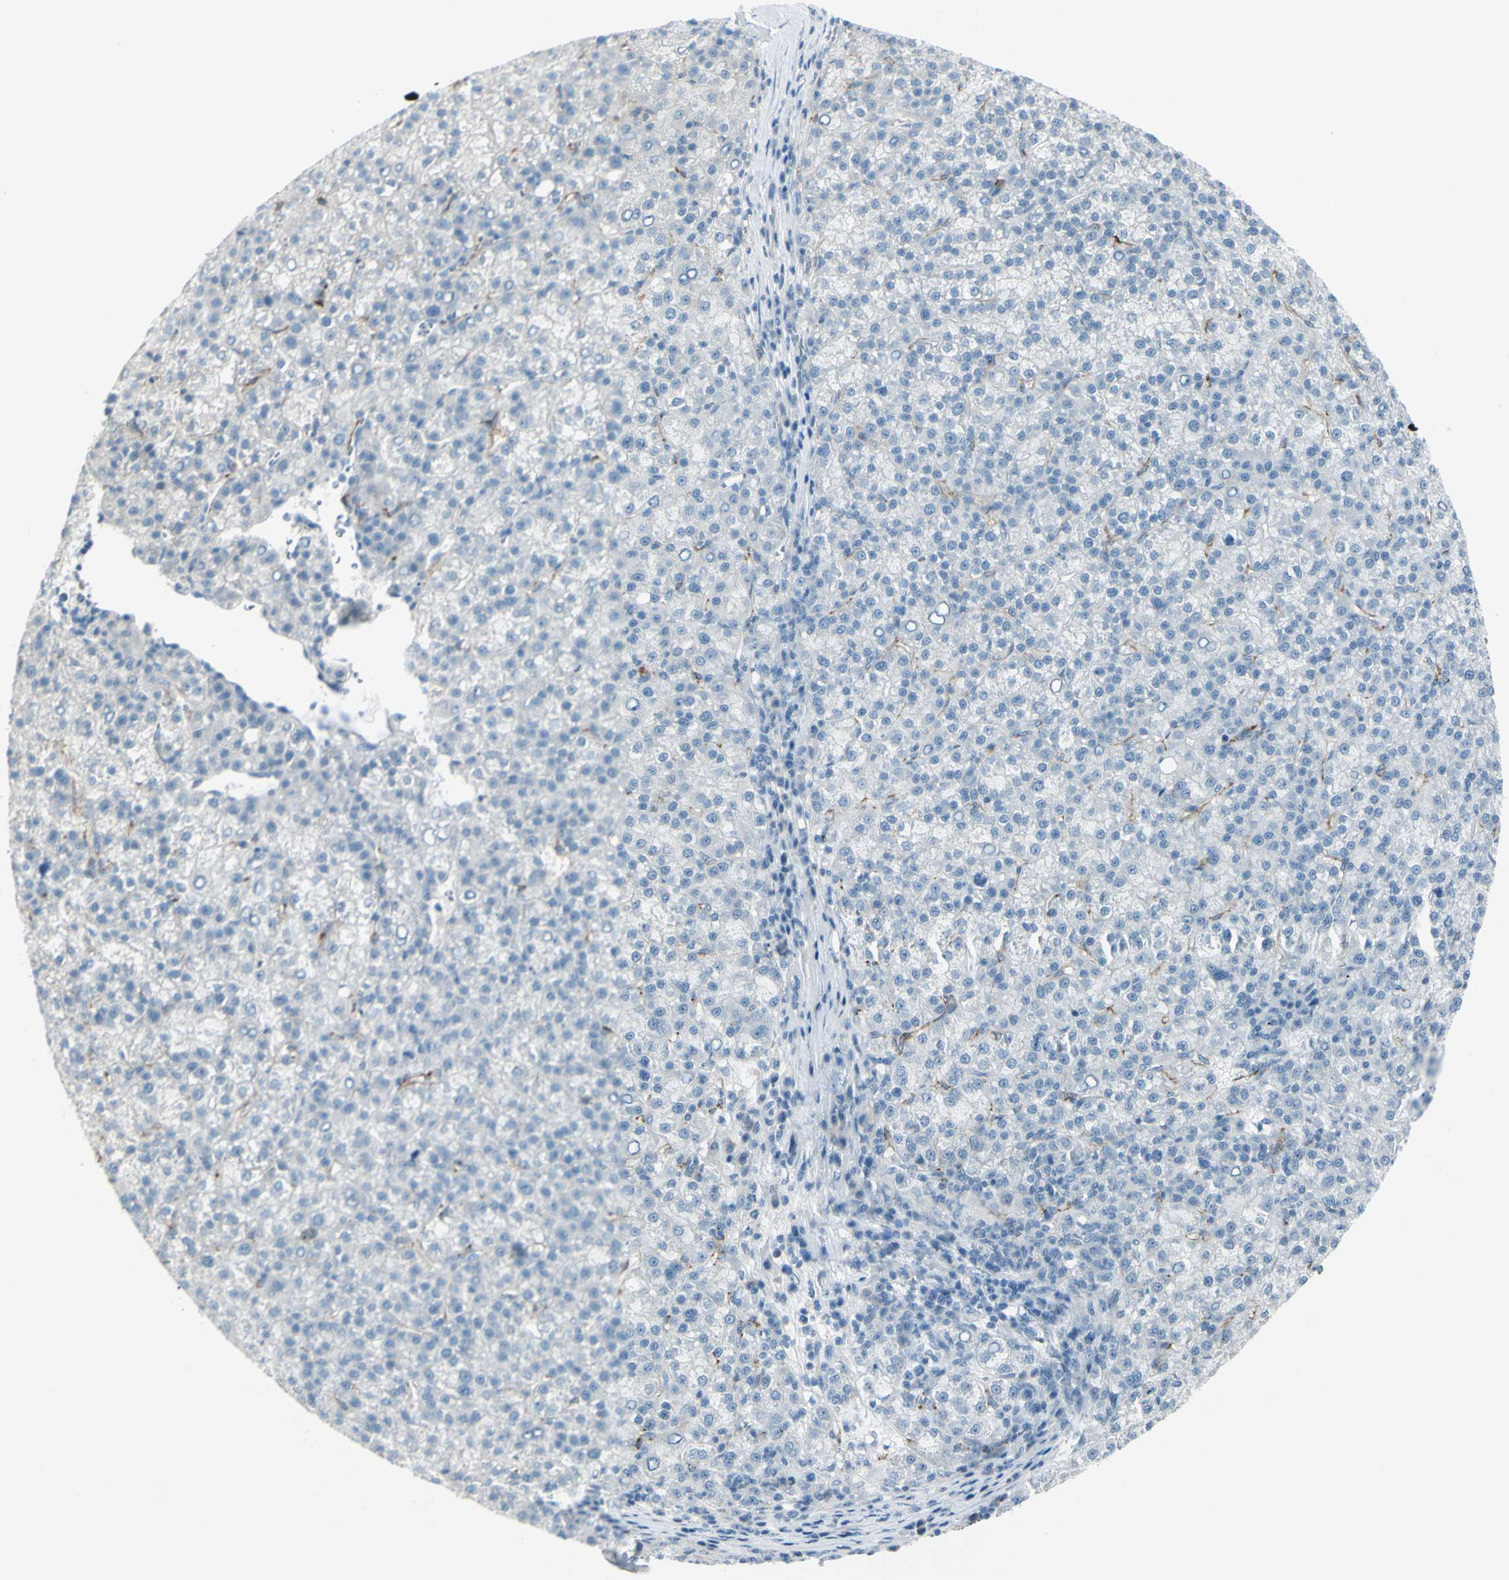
{"staining": {"intensity": "negative", "quantity": "none", "location": "none"}, "tissue": "liver cancer", "cell_type": "Tumor cells", "image_type": "cancer", "snomed": [{"axis": "morphology", "description": "Carcinoma, Hepatocellular, NOS"}, {"axis": "topography", "description": "Liver"}], "caption": "An IHC image of liver cancer (hepatocellular carcinoma) is shown. There is no staining in tumor cells of liver cancer (hepatocellular carcinoma).", "gene": "GPR34", "patient": {"sex": "female", "age": 58}}